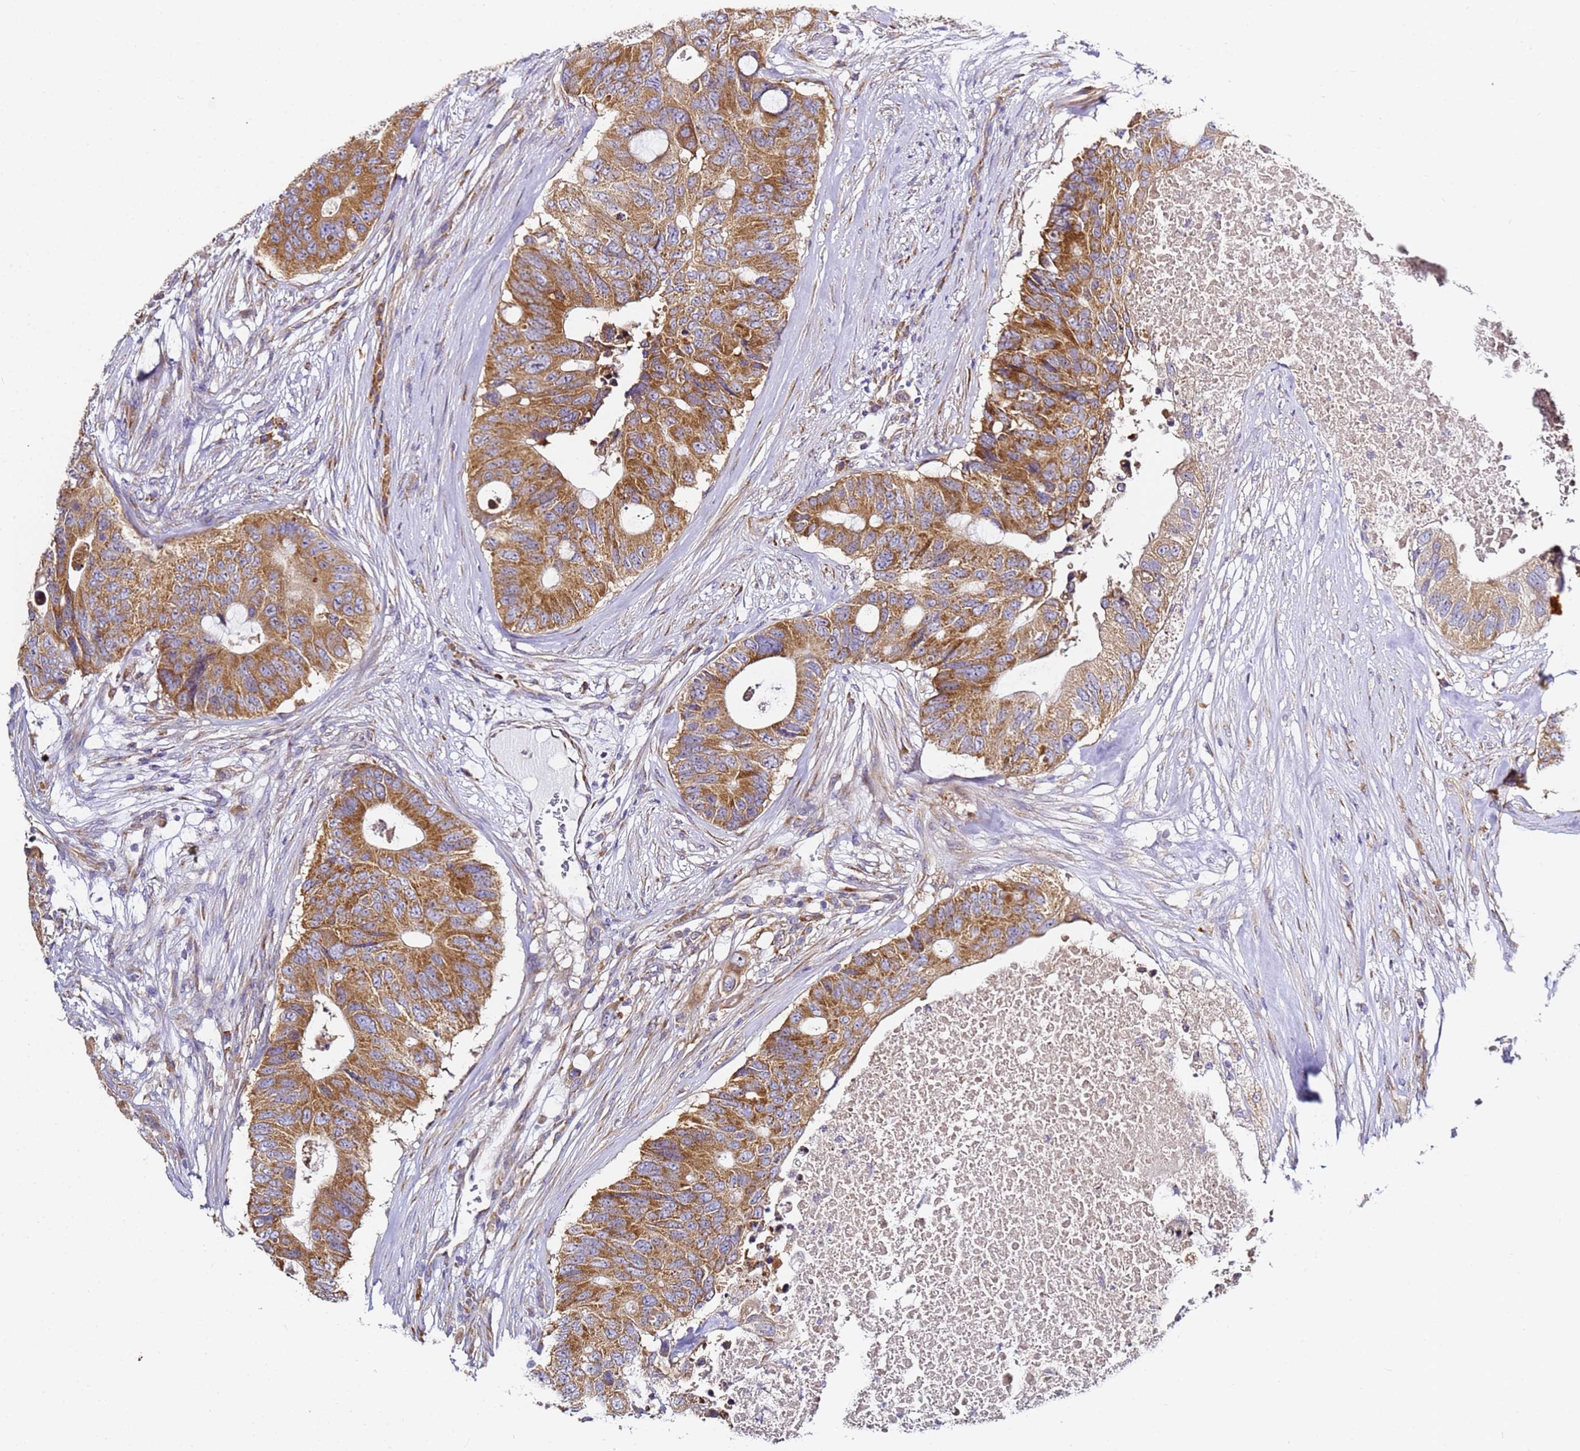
{"staining": {"intensity": "strong", "quantity": ">75%", "location": "cytoplasmic/membranous"}, "tissue": "colorectal cancer", "cell_type": "Tumor cells", "image_type": "cancer", "snomed": [{"axis": "morphology", "description": "Adenocarcinoma, NOS"}, {"axis": "topography", "description": "Colon"}], "caption": "Immunohistochemistry (IHC) photomicrograph of neoplastic tissue: human colorectal cancer (adenocarcinoma) stained using immunohistochemistry (IHC) reveals high levels of strong protein expression localized specifically in the cytoplasmic/membranous of tumor cells, appearing as a cytoplasmic/membranous brown color.", "gene": "RPL13A", "patient": {"sex": "male", "age": 71}}